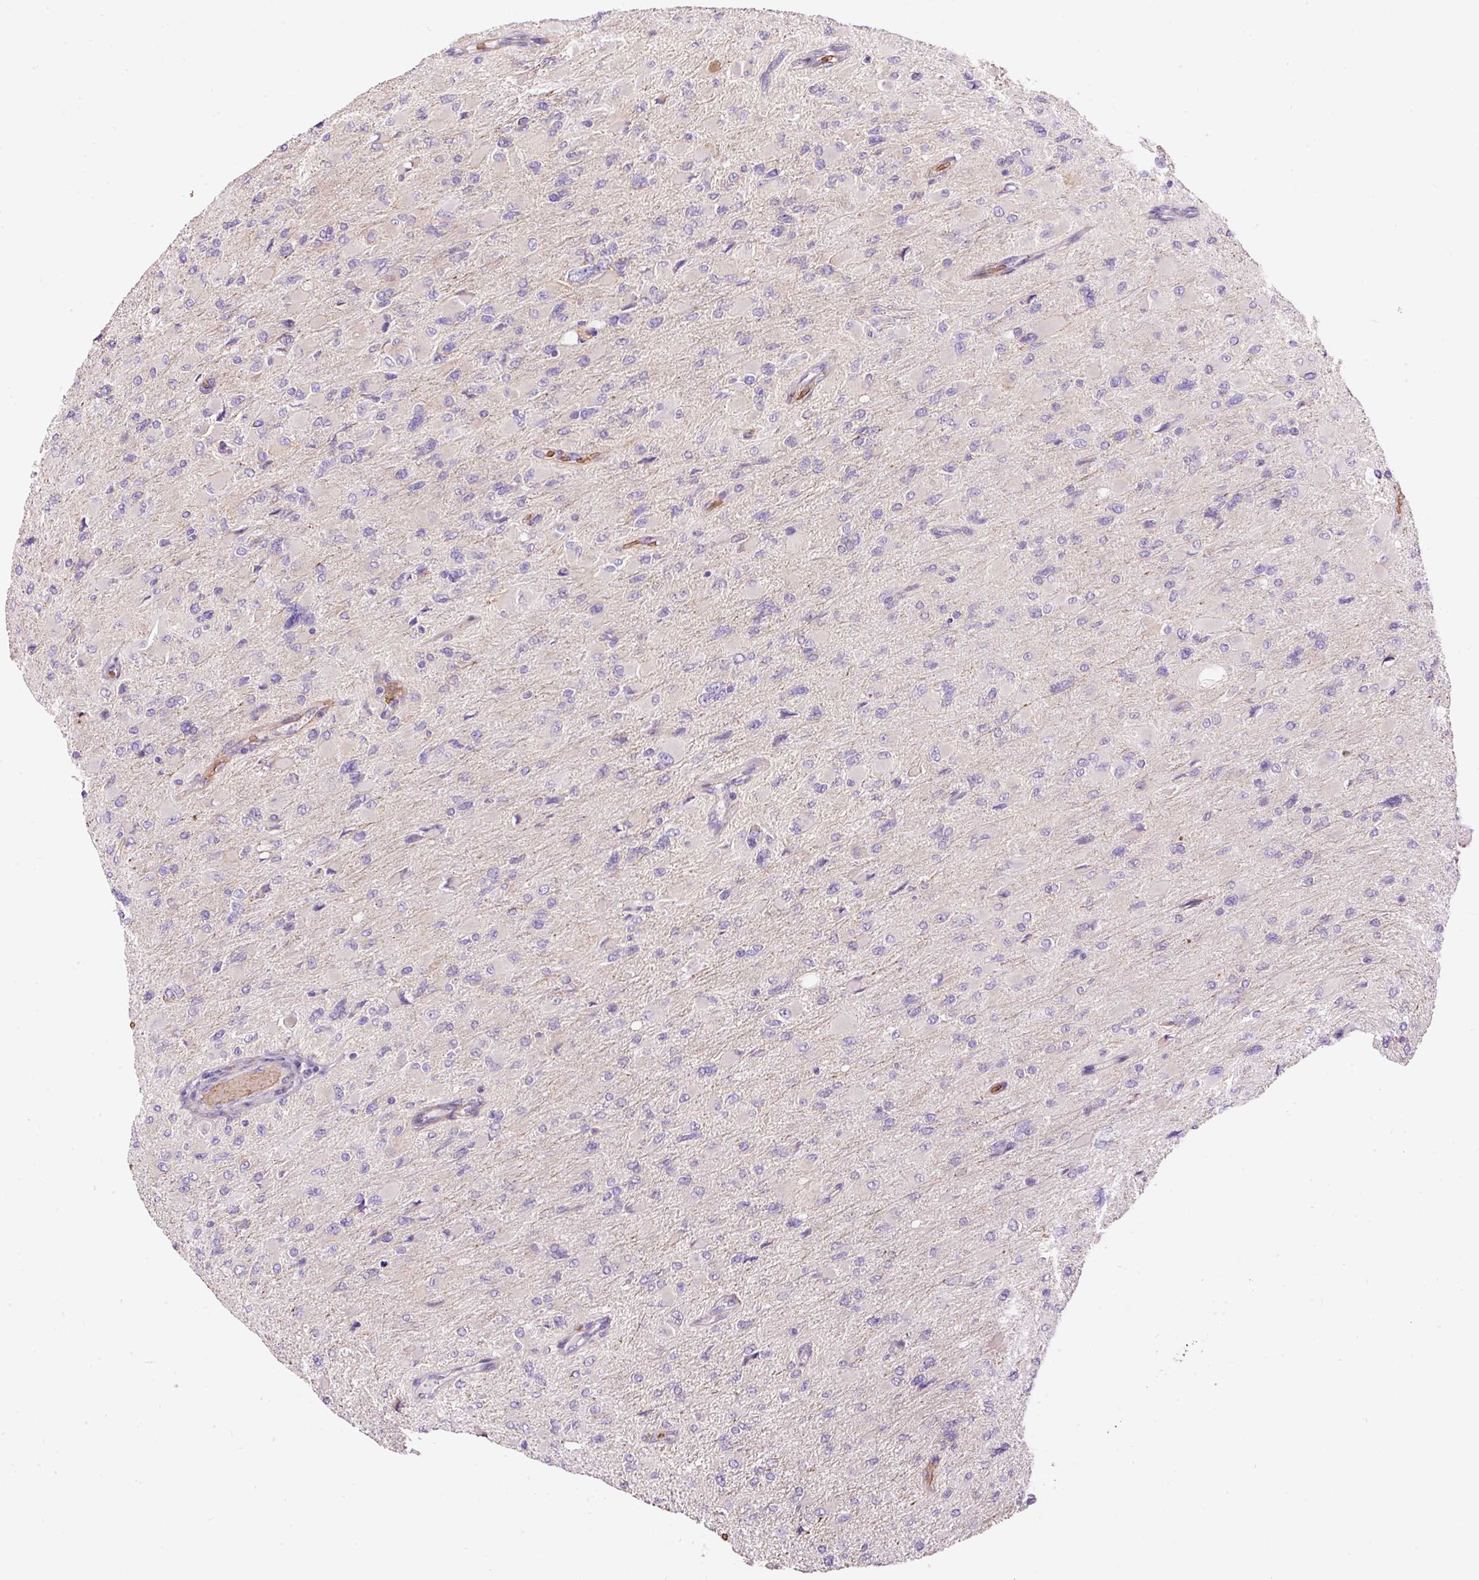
{"staining": {"intensity": "negative", "quantity": "none", "location": "none"}, "tissue": "glioma", "cell_type": "Tumor cells", "image_type": "cancer", "snomed": [{"axis": "morphology", "description": "Glioma, malignant, High grade"}, {"axis": "topography", "description": "Cerebral cortex"}], "caption": "Tumor cells are negative for brown protein staining in malignant glioma (high-grade).", "gene": "PRRC2A", "patient": {"sex": "female", "age": 36}}